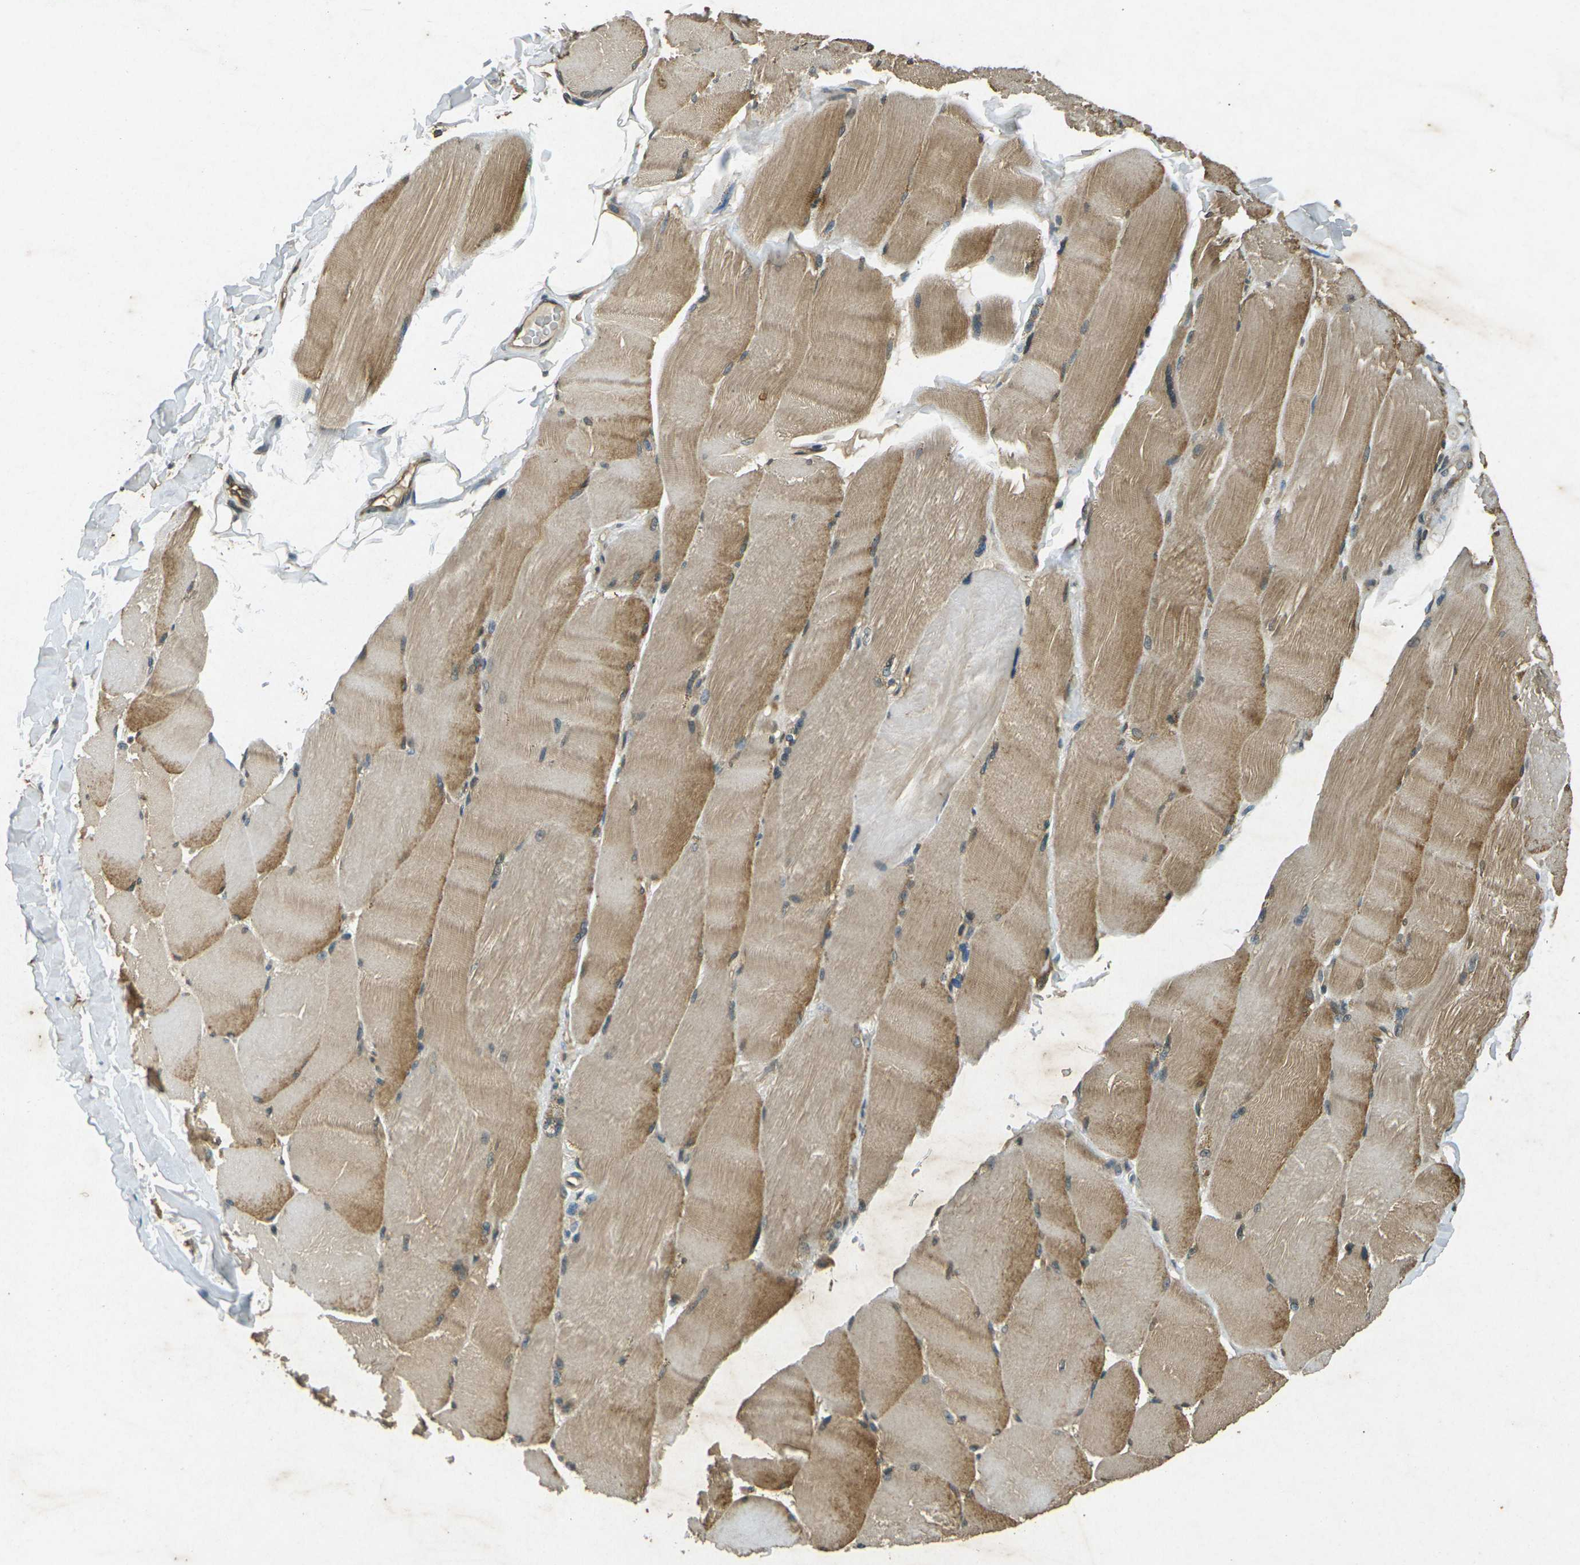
{"staining": {"intensity": "moderate", "quantity": ">75%", "location": "cytoplasmic/membranous"}, "tissue": "skeletal muscle", "cell_type": "Myocytes", "image_type": "normal", "snomed": [{"axis": "morphology", "description": "Normal tissue, NOS"}, {"axis": "topography", "description": "Skin"}, {"axis": "topography", "description": "Skeletal muscle"}], "caption": "The immunohistochemical stain labels moderate cytoplasmic/membranous staining in myocytes of unremarkable skeletal muscle.", "gene": "PDE2A", "patient": {"sex": "male", "age": 83}}